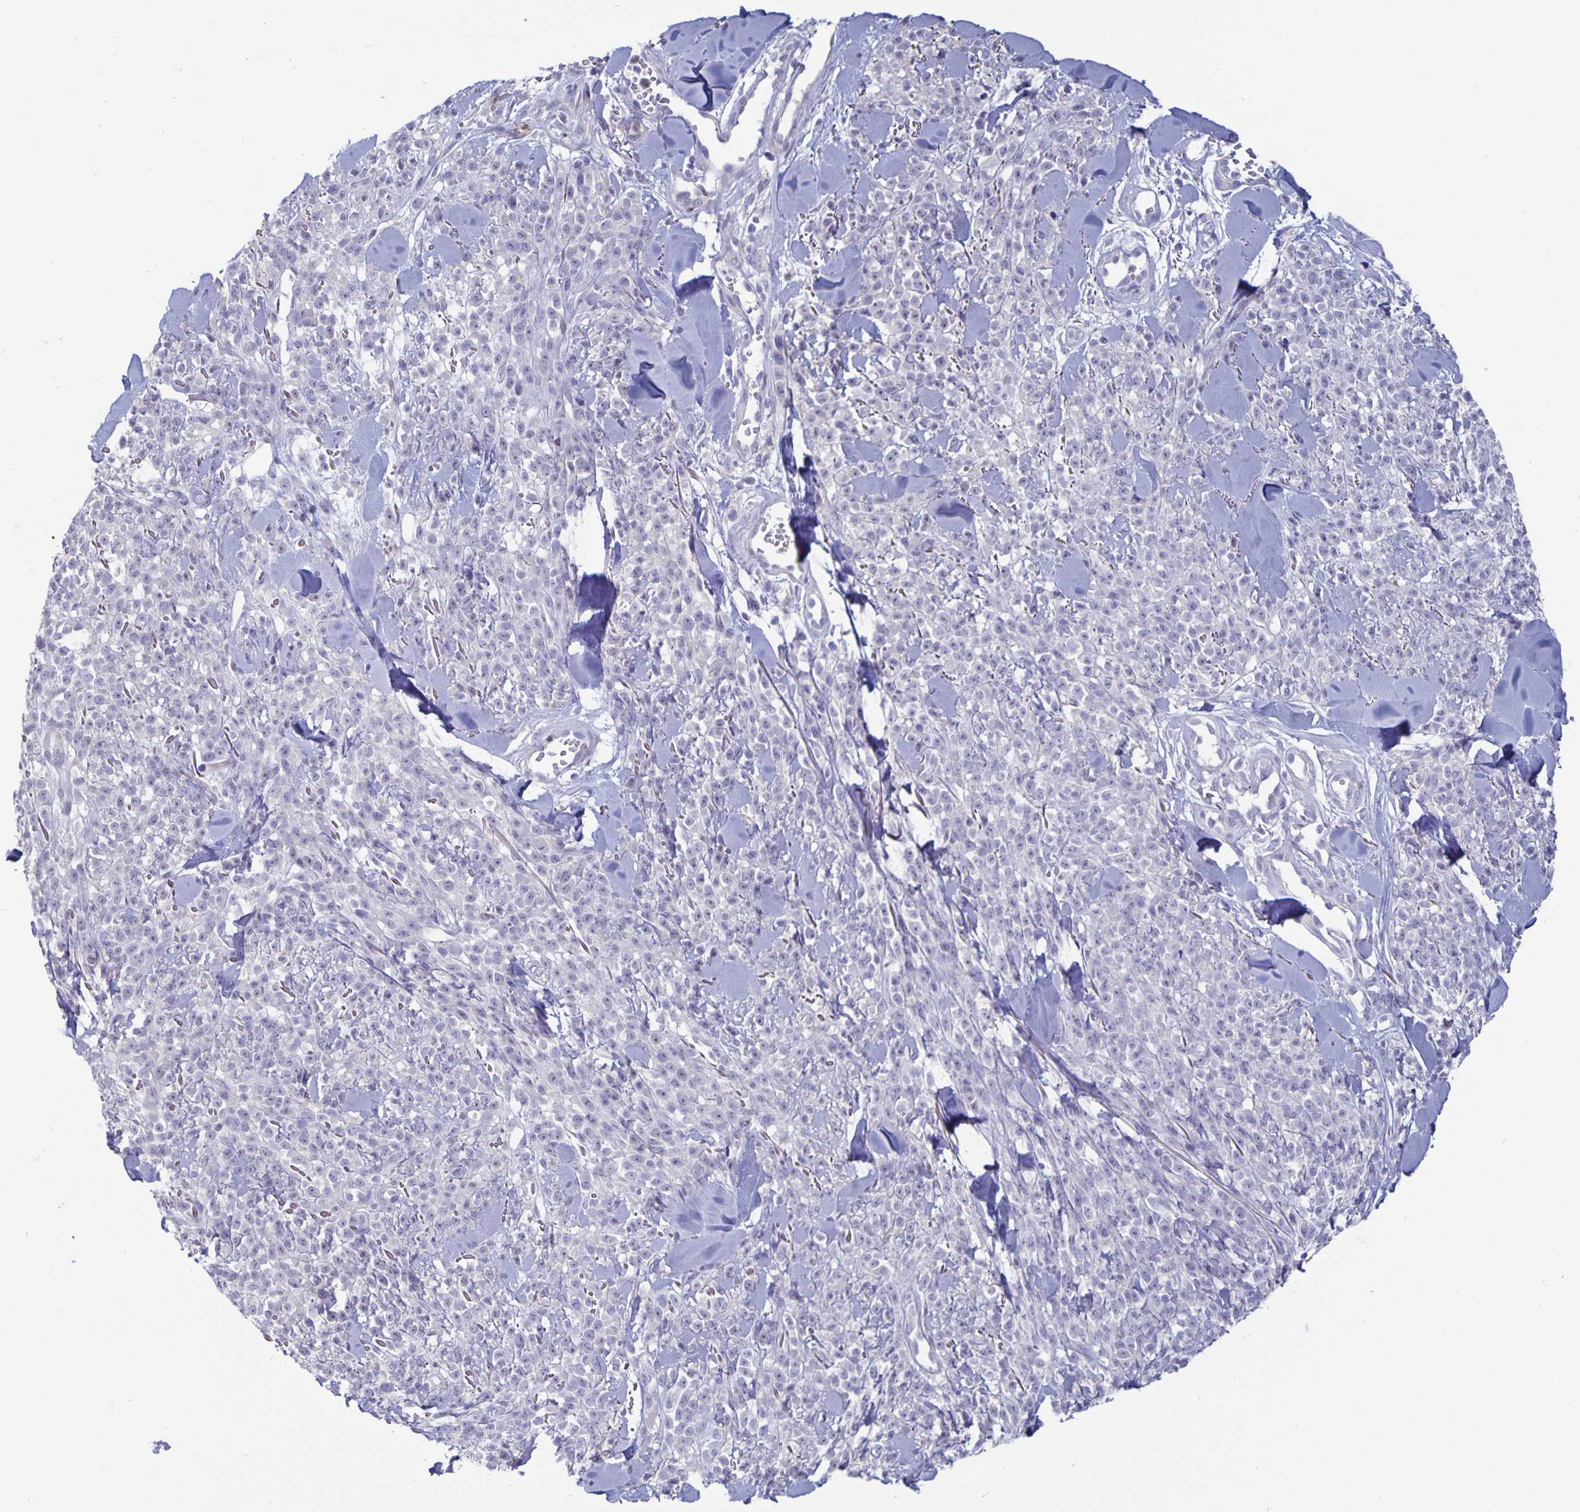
{"staining": {"intensity": "negative", "quantity": "none", "location": "none"}, "tissue": "melanoma", "cell_type": "Tumor cells", "image_type": "cancer", "snomed": [{"axis": "morphology", "description": "Malignant melanoma, NOS"}, {"axis": "topography", "description": "Skin"}, {"axis": "topography", "description": "Skin of trunk"}], "caption": "Protein analysis of melanoma reveals no significant expression in tumor cells.", "gene": "PLCB3", "patient": {"sex": "male", "age": 74}}